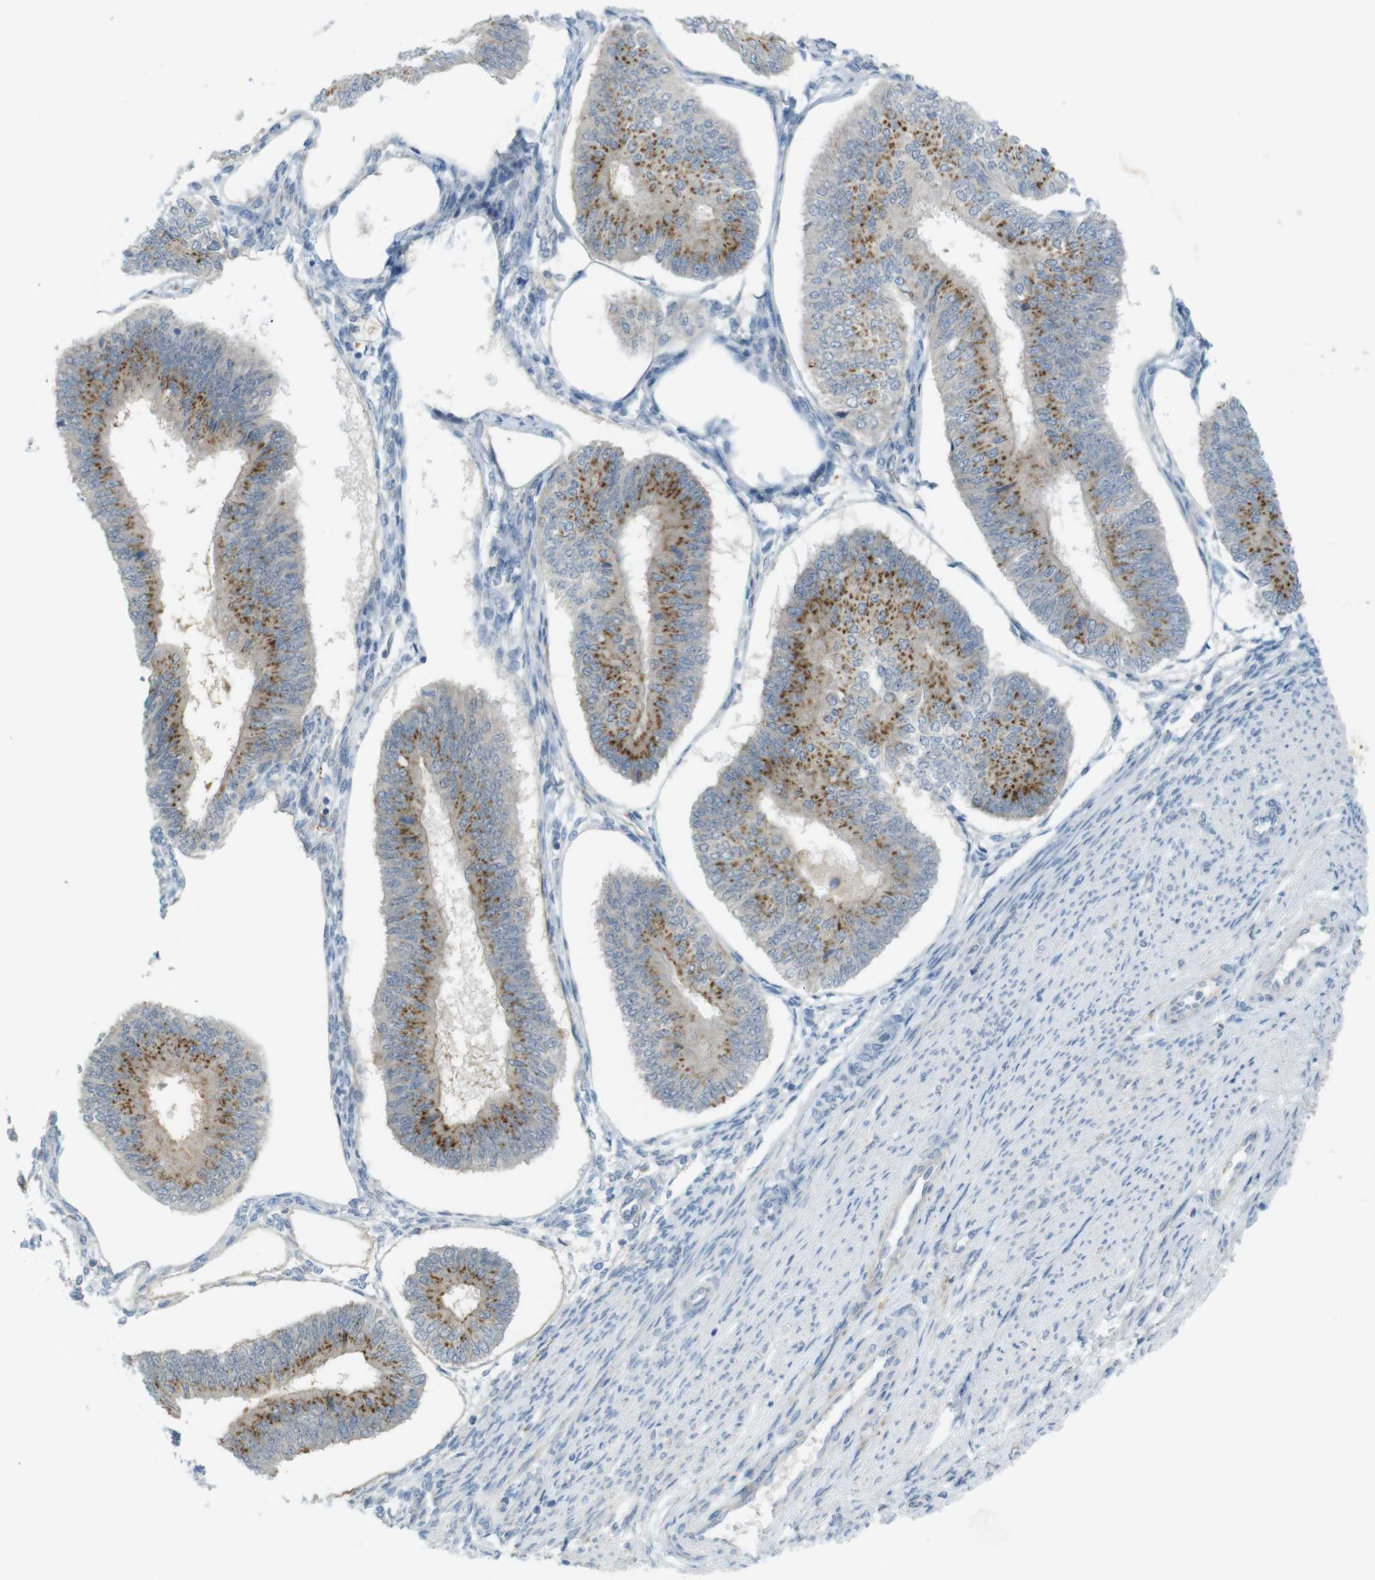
{"staining": {"intensity": "moderate", "quantity": ">75%", "location": "cytoplasmic/membranous"}, "tissue": "endometrial cancer", "cell_type": "Tumor cells", "image_type": "cancer", "snomed": [{"axis": "morphology", "description": "Adenocarcinoma, NOS"}, {"axis": "topography", "description": "Endometrium"}], "caption": "Immunohistochemistry (DAB) staining of human adenocarcinoma (endometrial) shows moderate cytoplasmic/membranous protein staining in approximately >75% of tumor cells.", "gene": "UGT8", "patient": {"sex": "female", "age": 58}}